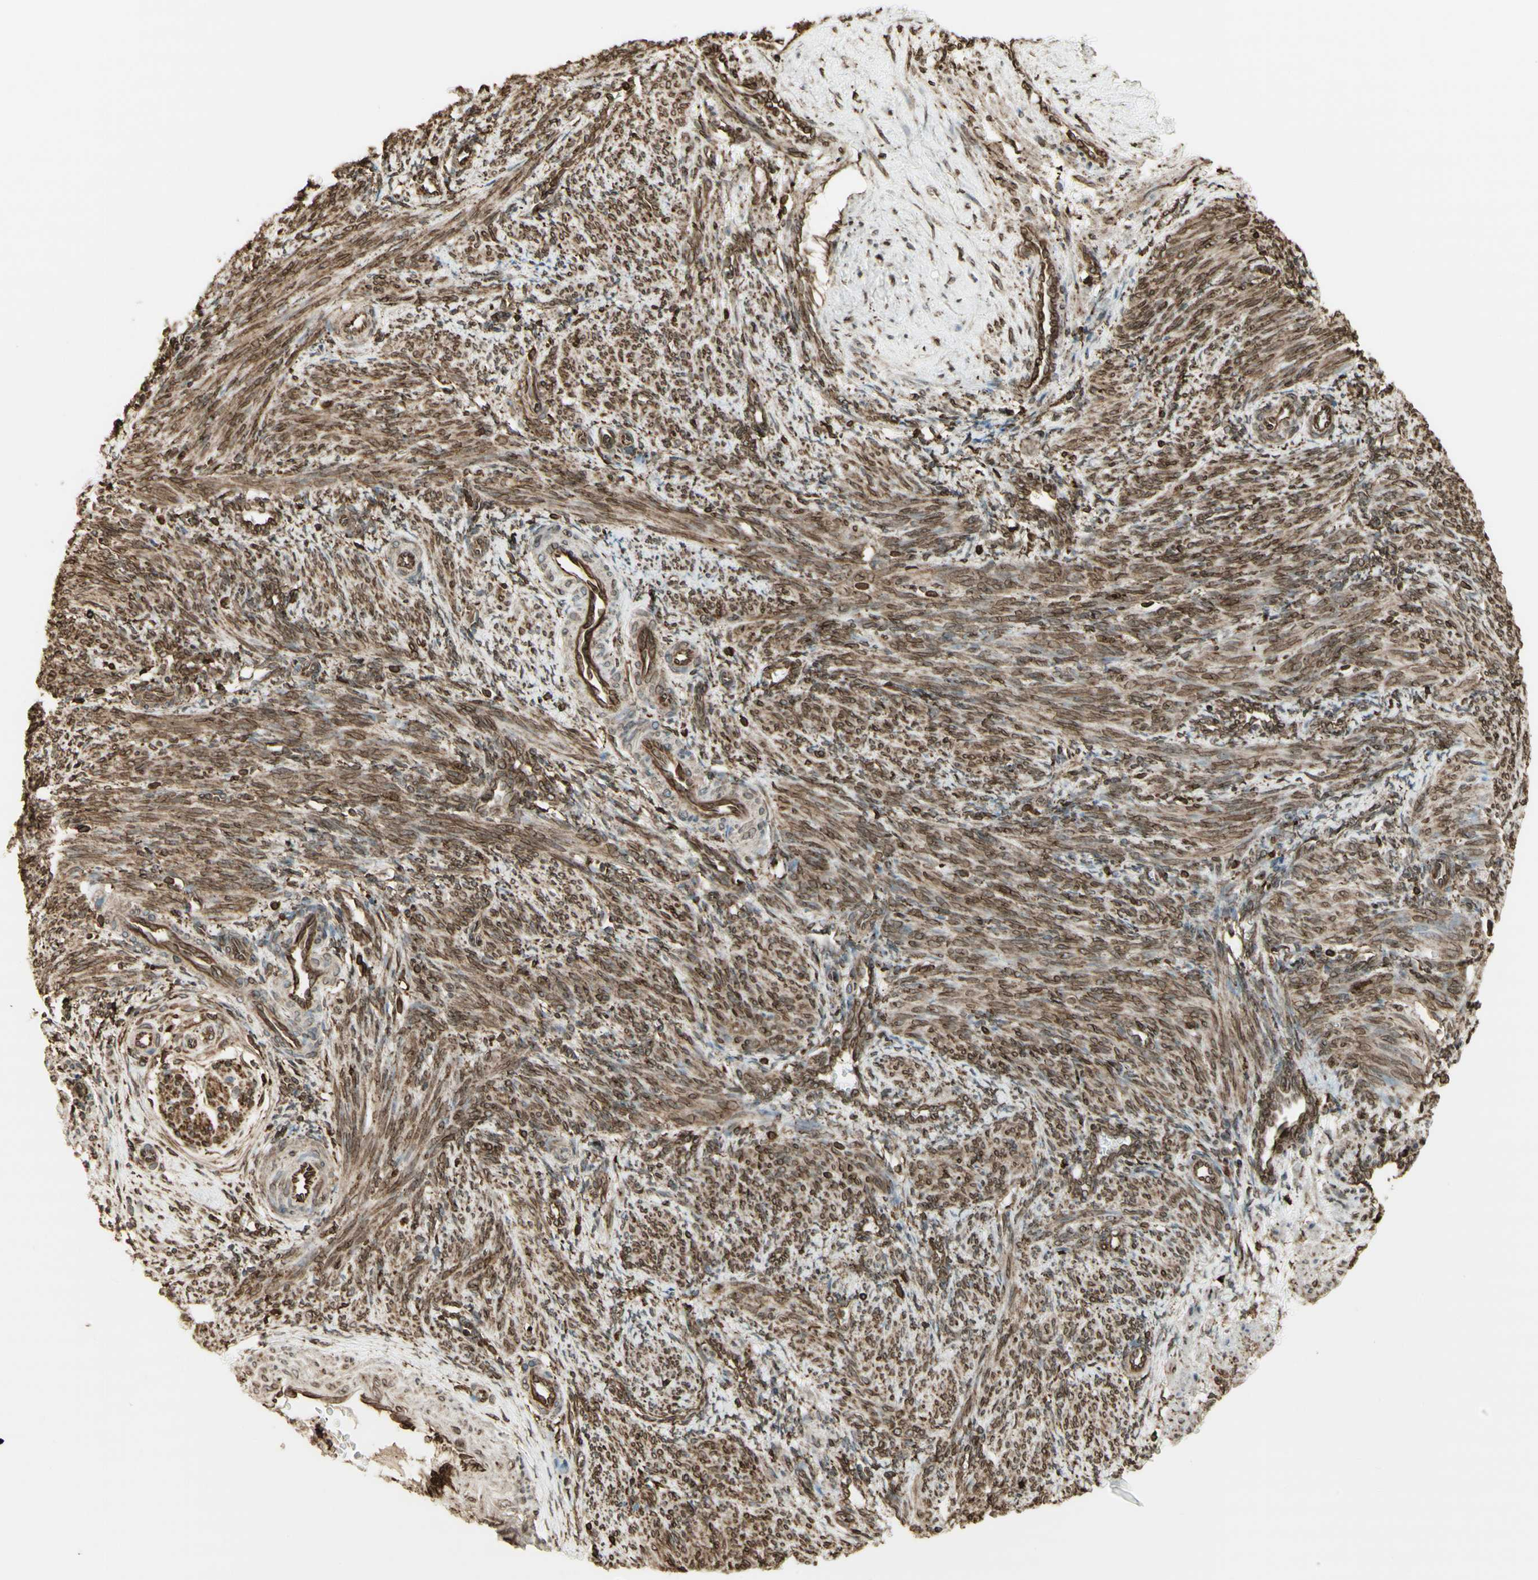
{"staining": {"intensity": "moderate", "quantity": ">75%", "location": "cytoplasmic/membranous"}, "tissue": "smooth muscle", "cell_type": "Smooth muscle cells", "image_type": "normal", "snomed": [{"axis": "morphology", "description": "Normal tissue, NOS"}, {"axis": "topography", "description": "Endometrium"}], "caption": "IHC of normal human smooth muscle reveals medium levels of moderate cytoplasmic/membranous staining in about >75% of smooth muscle cells. (DAB (3,3'-diaminobenzidine) IHC, brown staining for protein, blue staining for nuclei).", "gene": "CANX", "patient": {"sex": "female", "age": 33}}